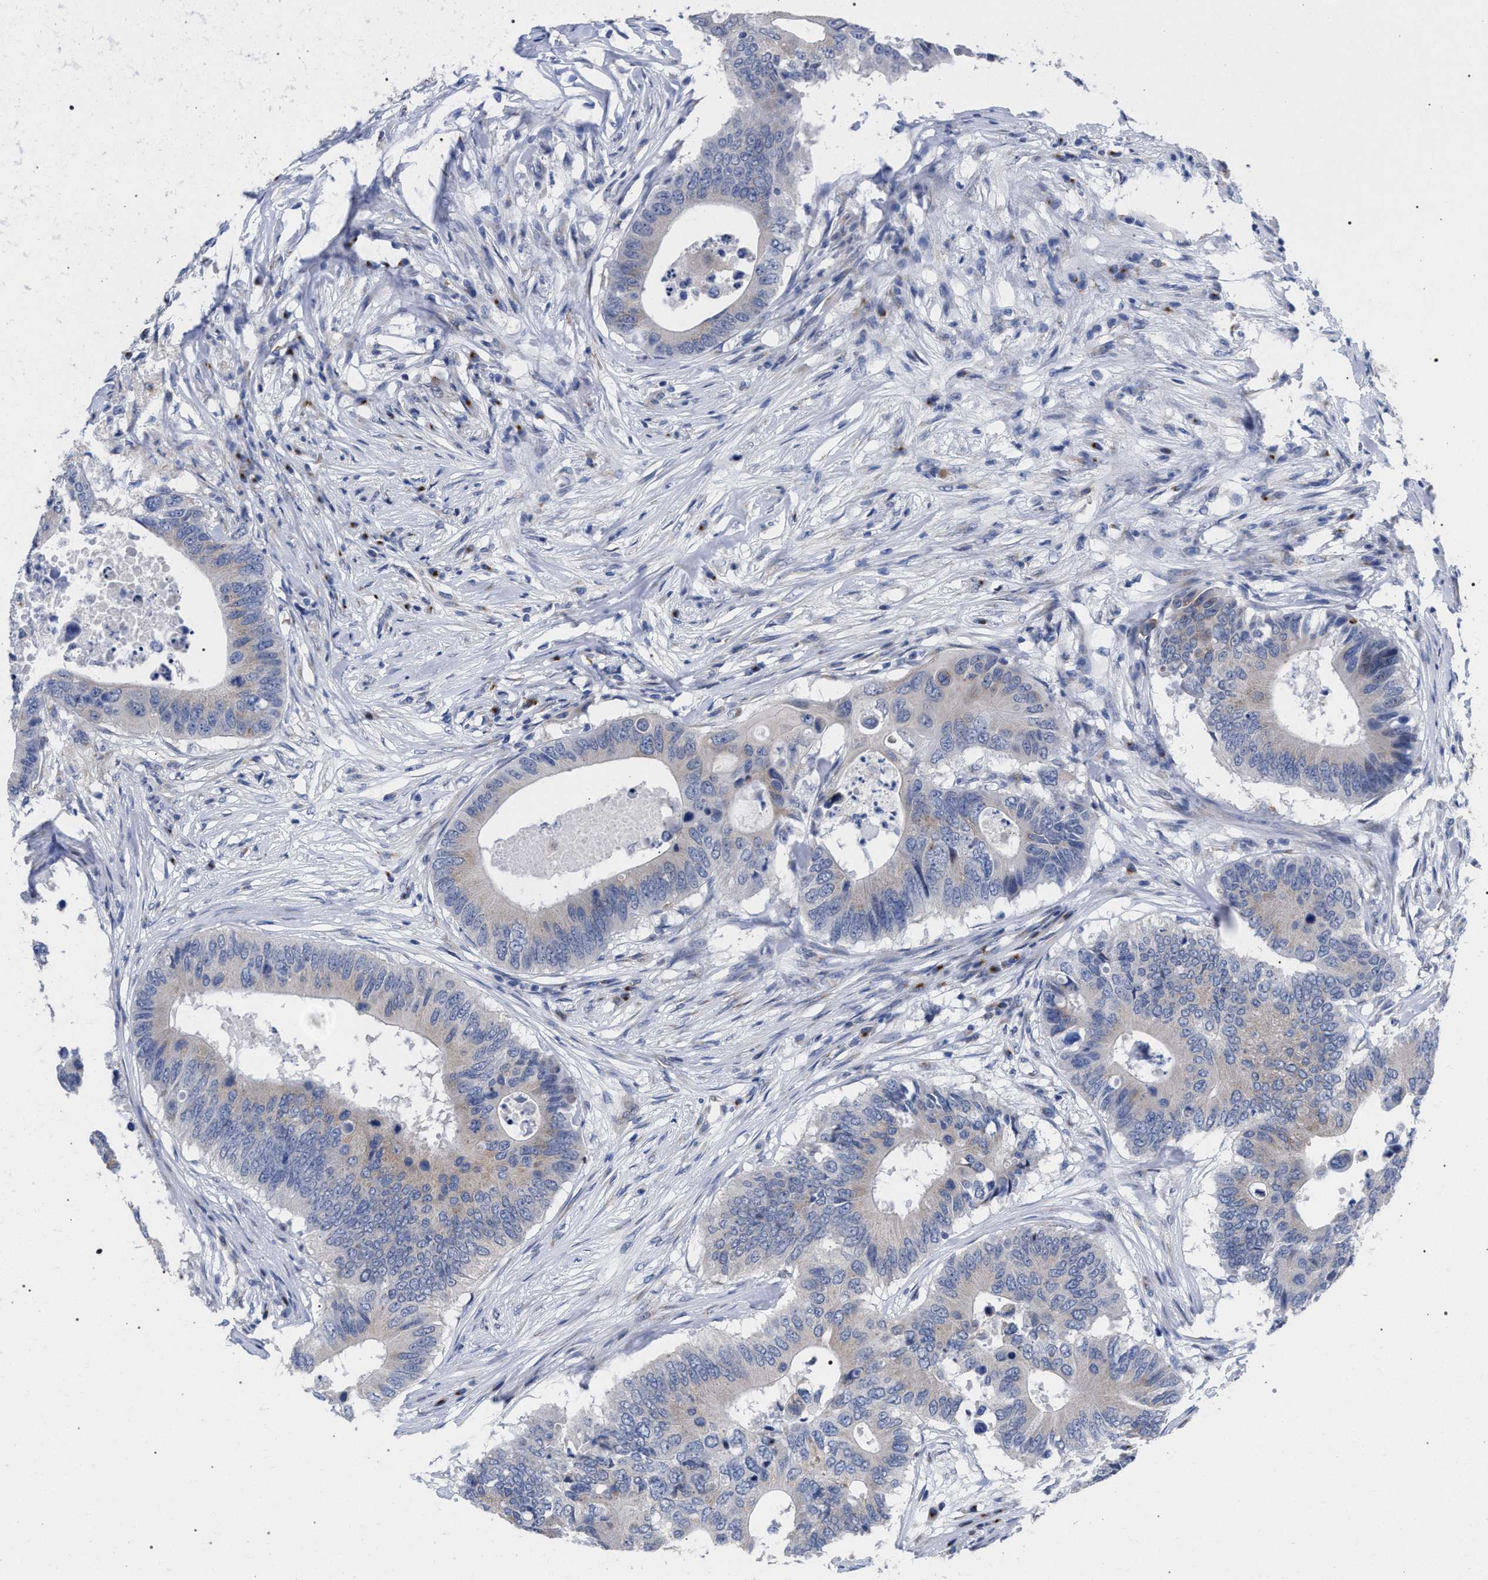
{"staining": {"intensity": "weak", "quantity": "<25%", "location": "cytoplasmic/membranous"}, "tissue": "colorectal cancer", "cell_type": "Tumor cells", "image_type": "cancer", "snomed": [{"axis": "morphology", "description": "Adenocarcinoma, NOS"}, {"axis": "topography", "description": "Colon"}], "caption": "There is no significant staining in tumor cells of colorectal cancer.", "gene": "GOLGA2", "patient": {"sex": "male", "age": 71}}